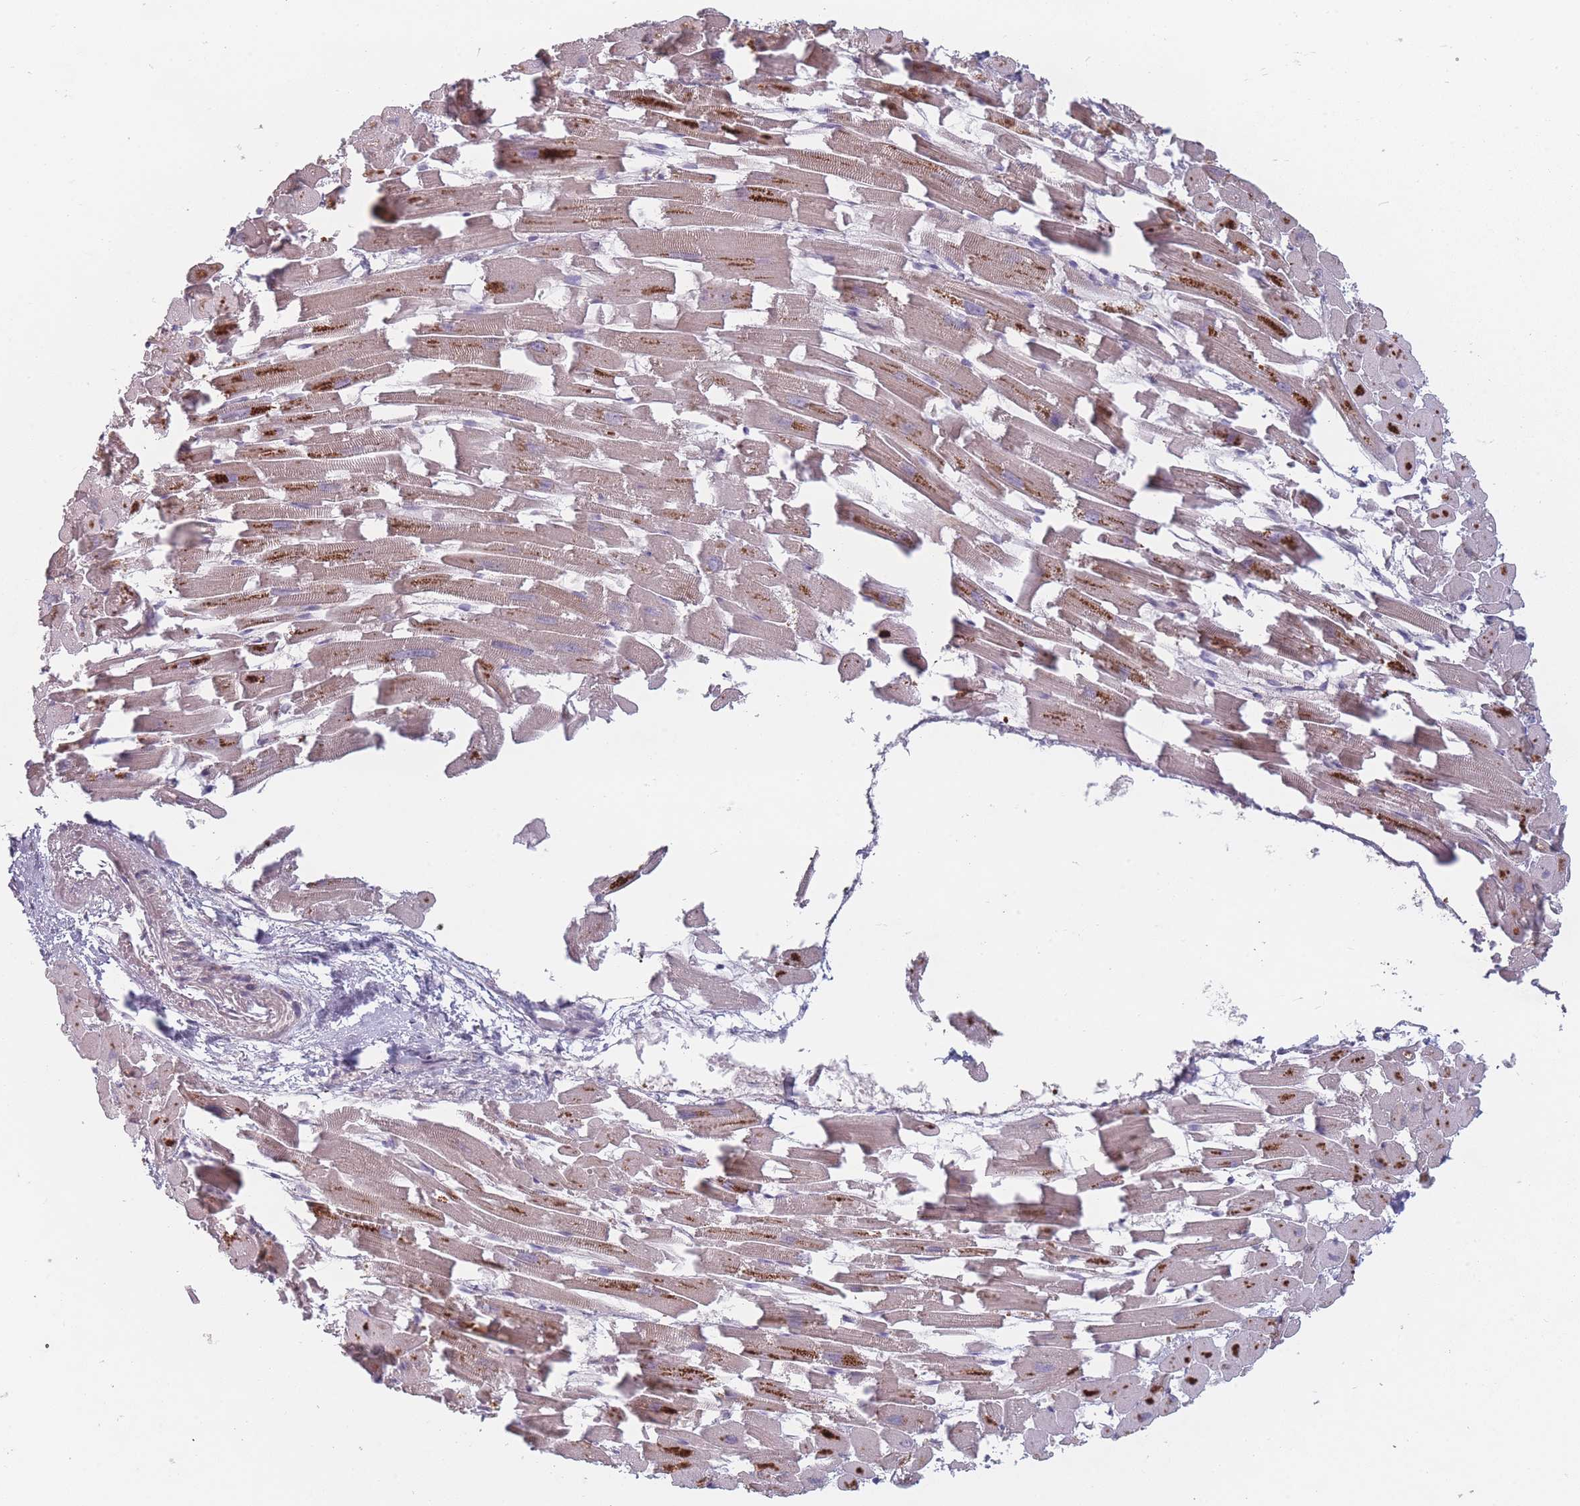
{"staining": {"intensity": "moderate", "quantity": "<25%", "location": "cytoplasmic/membranous"}, "tissue": "heart muscle", "cell_type": "Cardiomyocytes", "image_type": "normal", "snomed": [{"axis": "morphology", "description": "Normal tissue, NOS"}, {"axis": "topography", "description": "Heart"}], "caption": "Brown immunohistochemical staining in unremarkable human heart muscle shows moderate cytoplasmic/membranous positivity in approximately <25% of cardiomyocytes. The staining was performed using DAB (3,3'-diaminobenzidine) to visualize the protein expression in brown, while the nuclei were stained in blue with hematoxylin (Magnification: 20x).", "gene": "PEX11B", "patient": {"sex": "female", "age": 64}}